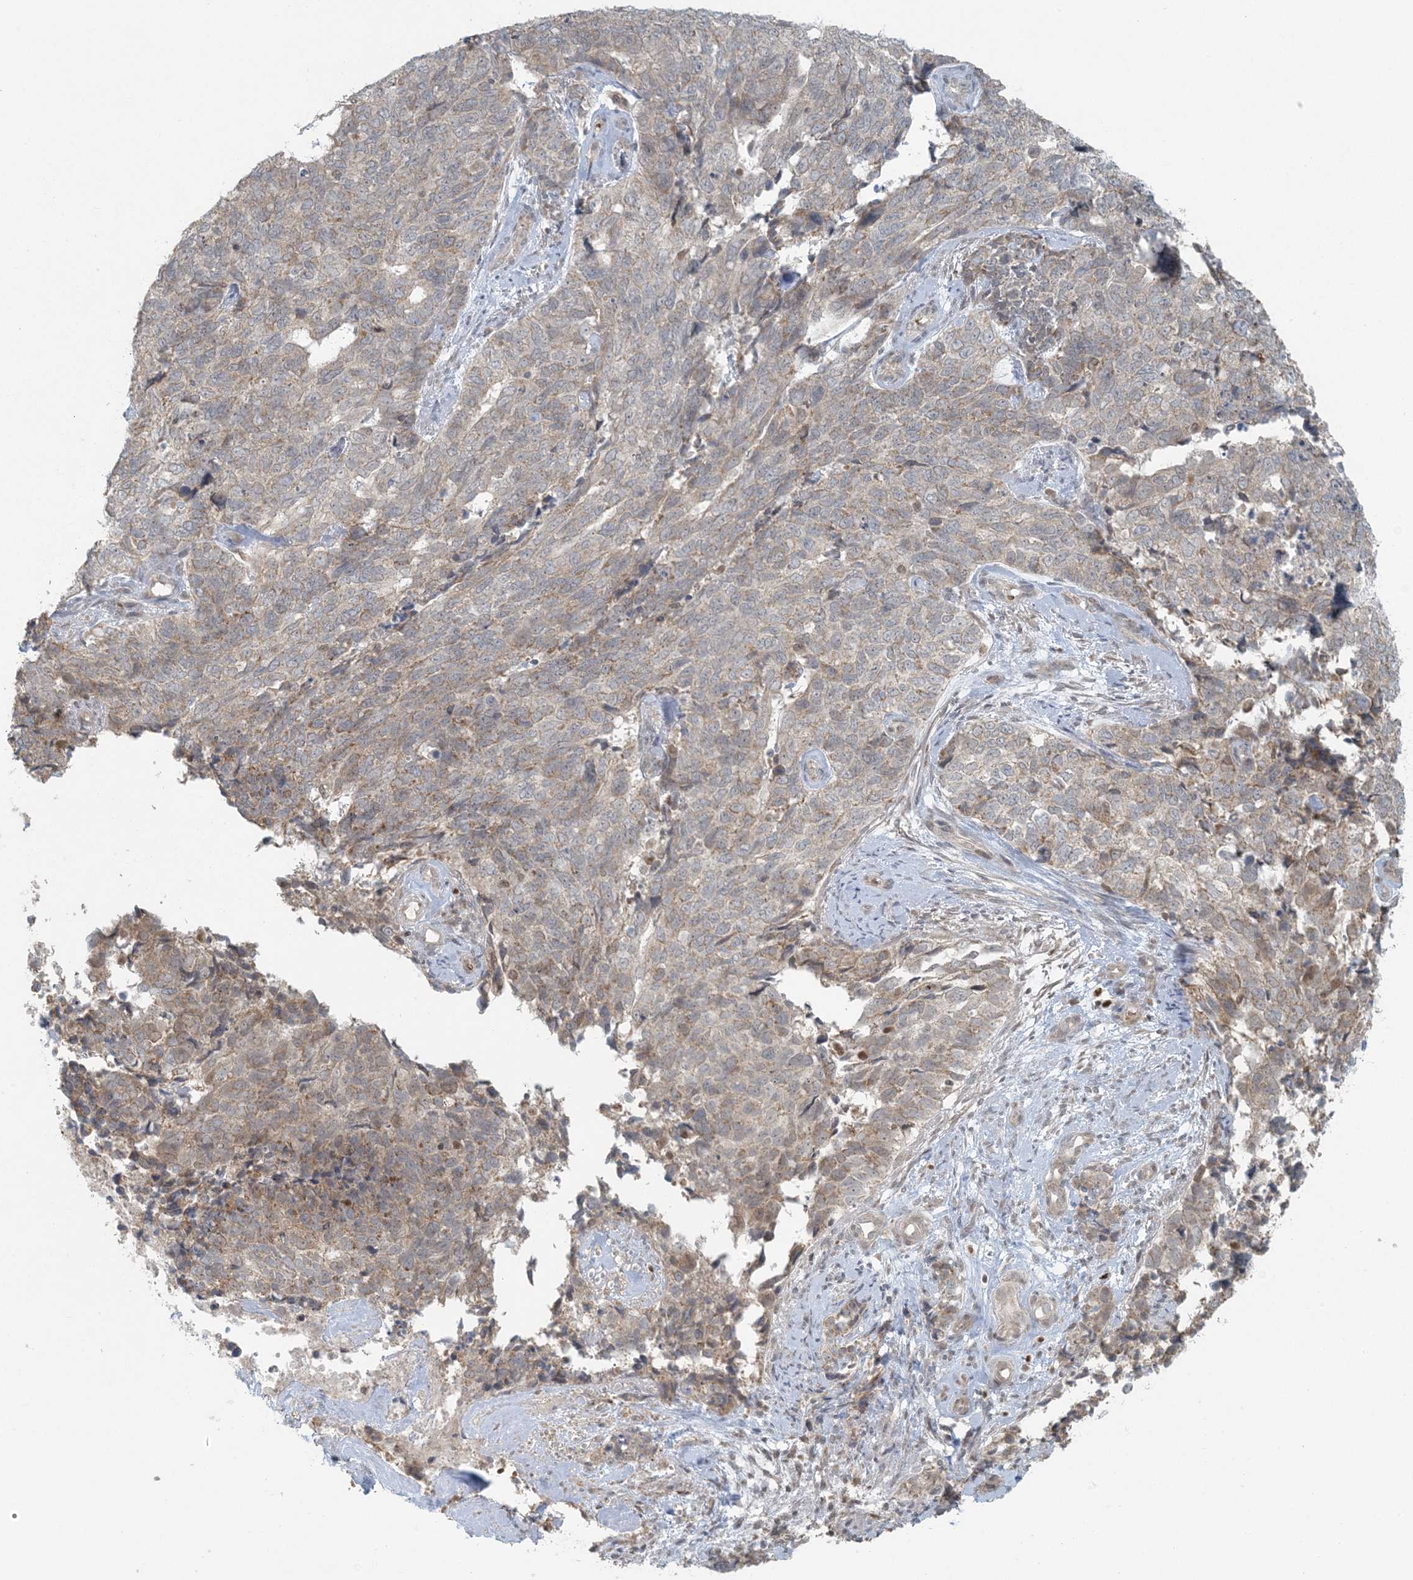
{"staining": {"intensity": "weak", "quantity": "25%-75%", "location": "cytoplasmic/membranous"}, "tissue": "cervical cancer", "cell_type": "Tumor cells", "image_type": "cancer", "snomed": [{"axis": "morphology", "description": "Squamous cell carcinoma, NOS"}, {"axis": "topography", "description": "Cervix"}], "caption": "DAB (3,3'-diaminobenzidine) immunohistochemical staining of human cervical cancer exhibits weak cytoplasmic/membranous protein positivity in approximately 25%-75% of tumor cells.", "gene": "CTDNEP1", "patient": {"sex": "female", "age": 63}}